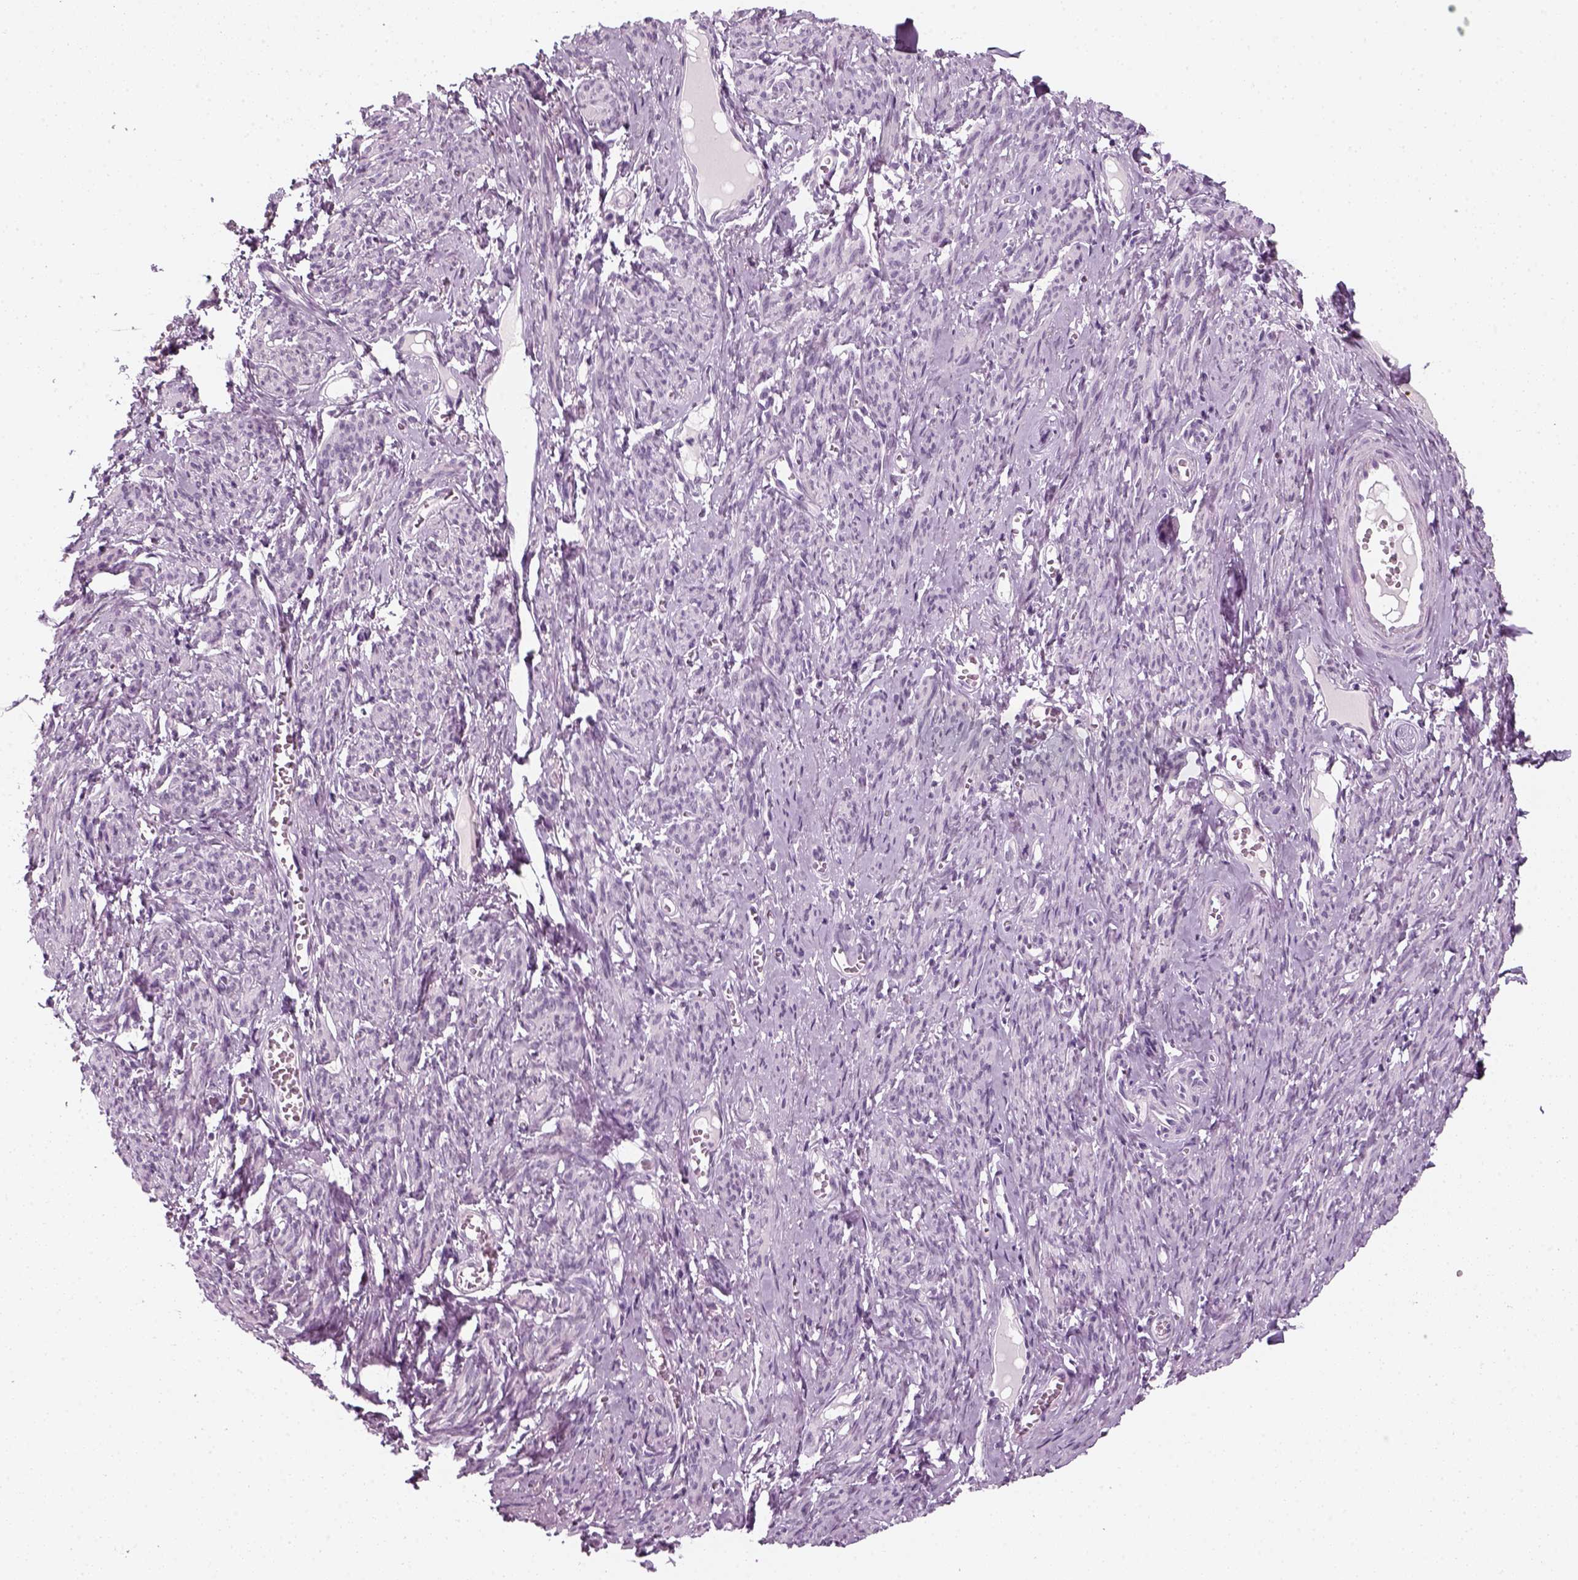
{"staining": {"intensity": "negative", "quantity": "none", "location": "none"}, "tissue": "smooth muscle", "cell_type": "Smooth muscle cells", "image_type": "normal", "snomed": [{"axis": "morphology", "description": "Normal tissue, NOS"}, {"axis": "topography", "description": "Smooth muscle"}], "caption": "High magnification brightfield microscopy of benign smooth muscle stained with DAB (3,3'-diaminobenzidine) (brown) and counterstained with hematoxylin (blue): smooth muscle cells show no significant positivity. (DAB (3,3'-diaminobenzidine) IHC with hematoxylin counter stain).", "gene": "KRT75", "patient": {"sex": "female", "age": 65}}